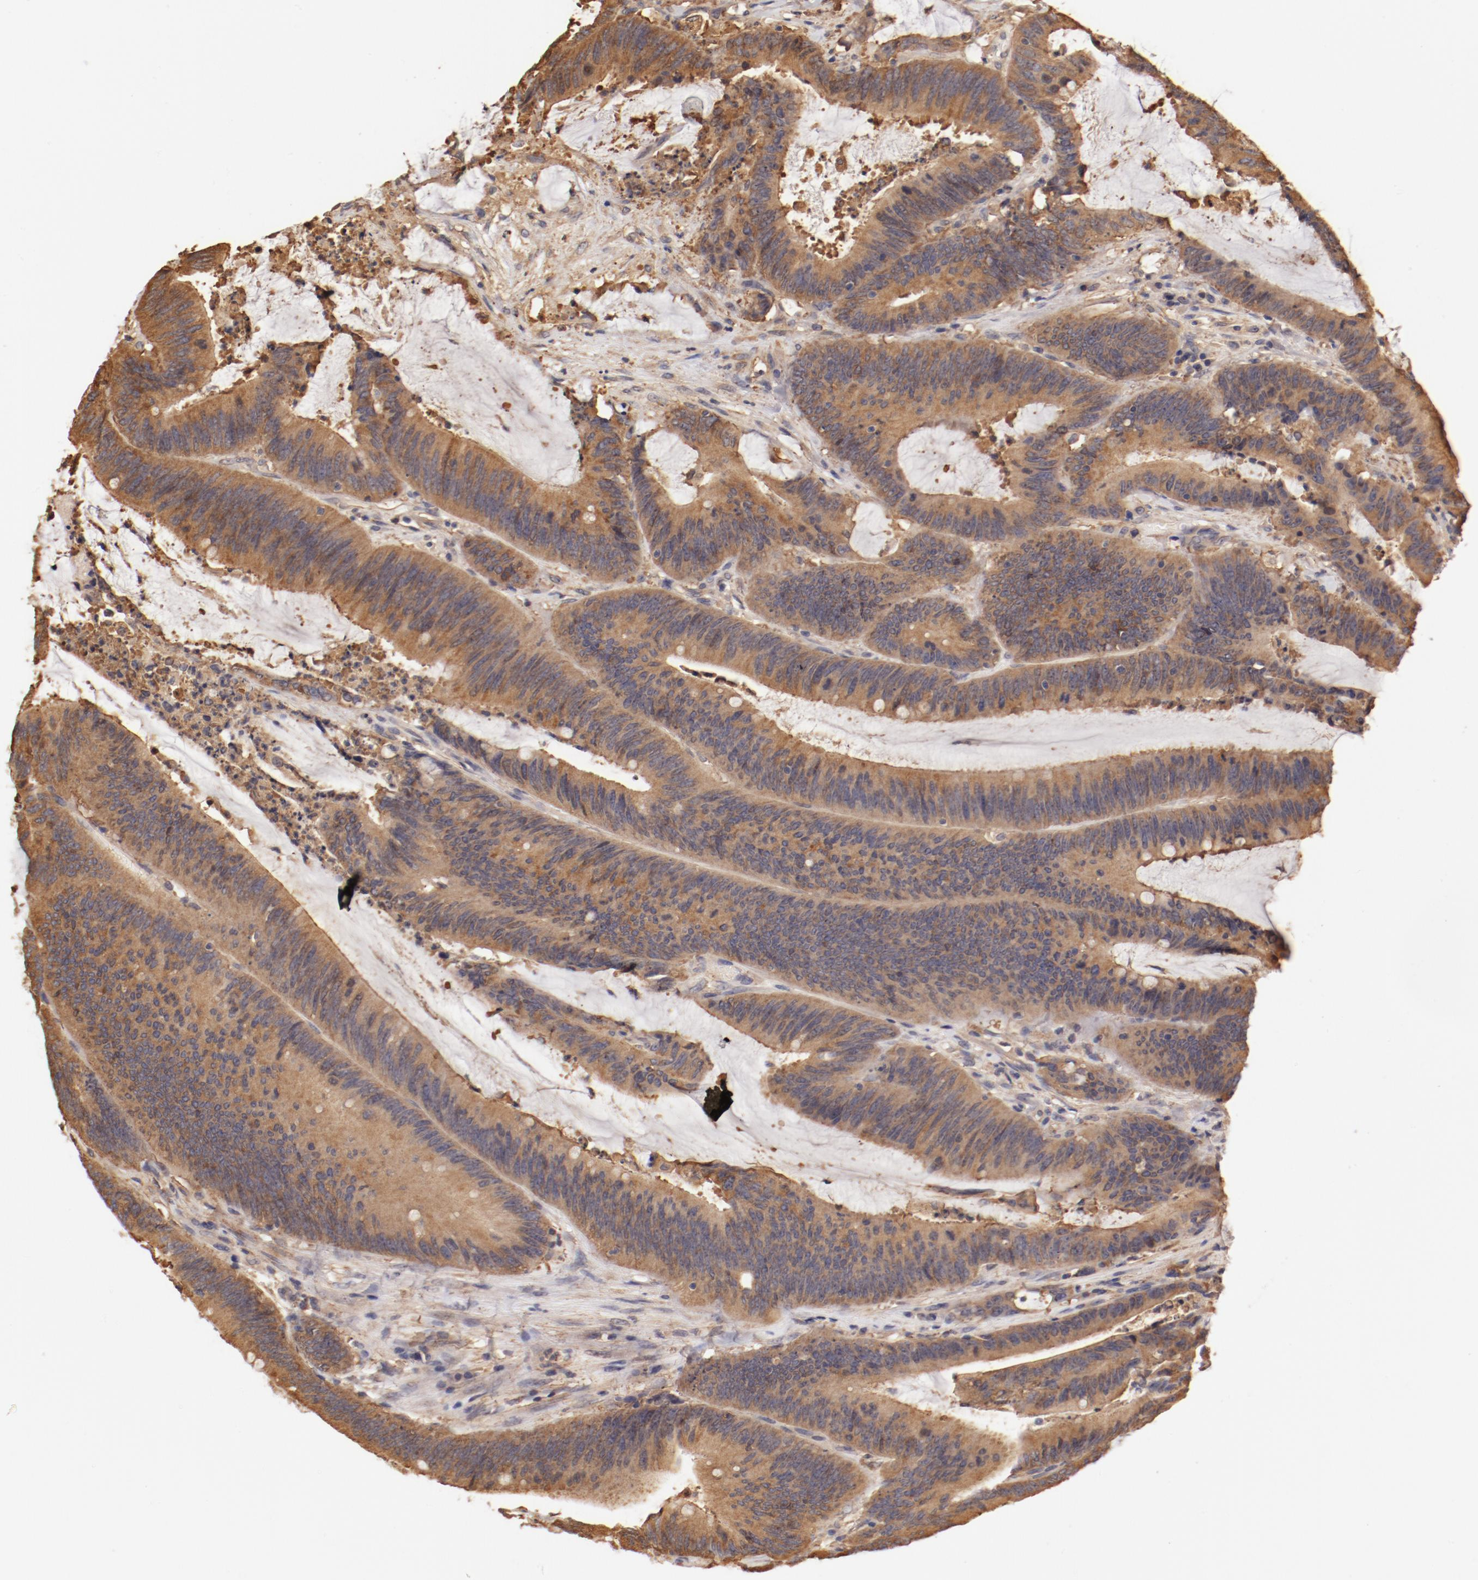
{"staining": {"intensity": "strong", "quantity": ">75%", "location": "cytoplasmic/membranous"}, "tissue": "colorectal cancer", "cell_type": "Tumor cells", "image_type": "cancer", "snomed": [{"axis": "morphology", "description": "Adenocarcinoma, NOS"}, {"axis": "topography", "description": "Rectum"}], "caption": "Immunohistochemical staining of human colorectal cancer shows strong cytoplasmic/membranous protein positivity in about >75% of tumor cells.", "gene": "FCMR", "patient": {"sex": "female", "age": 66}}